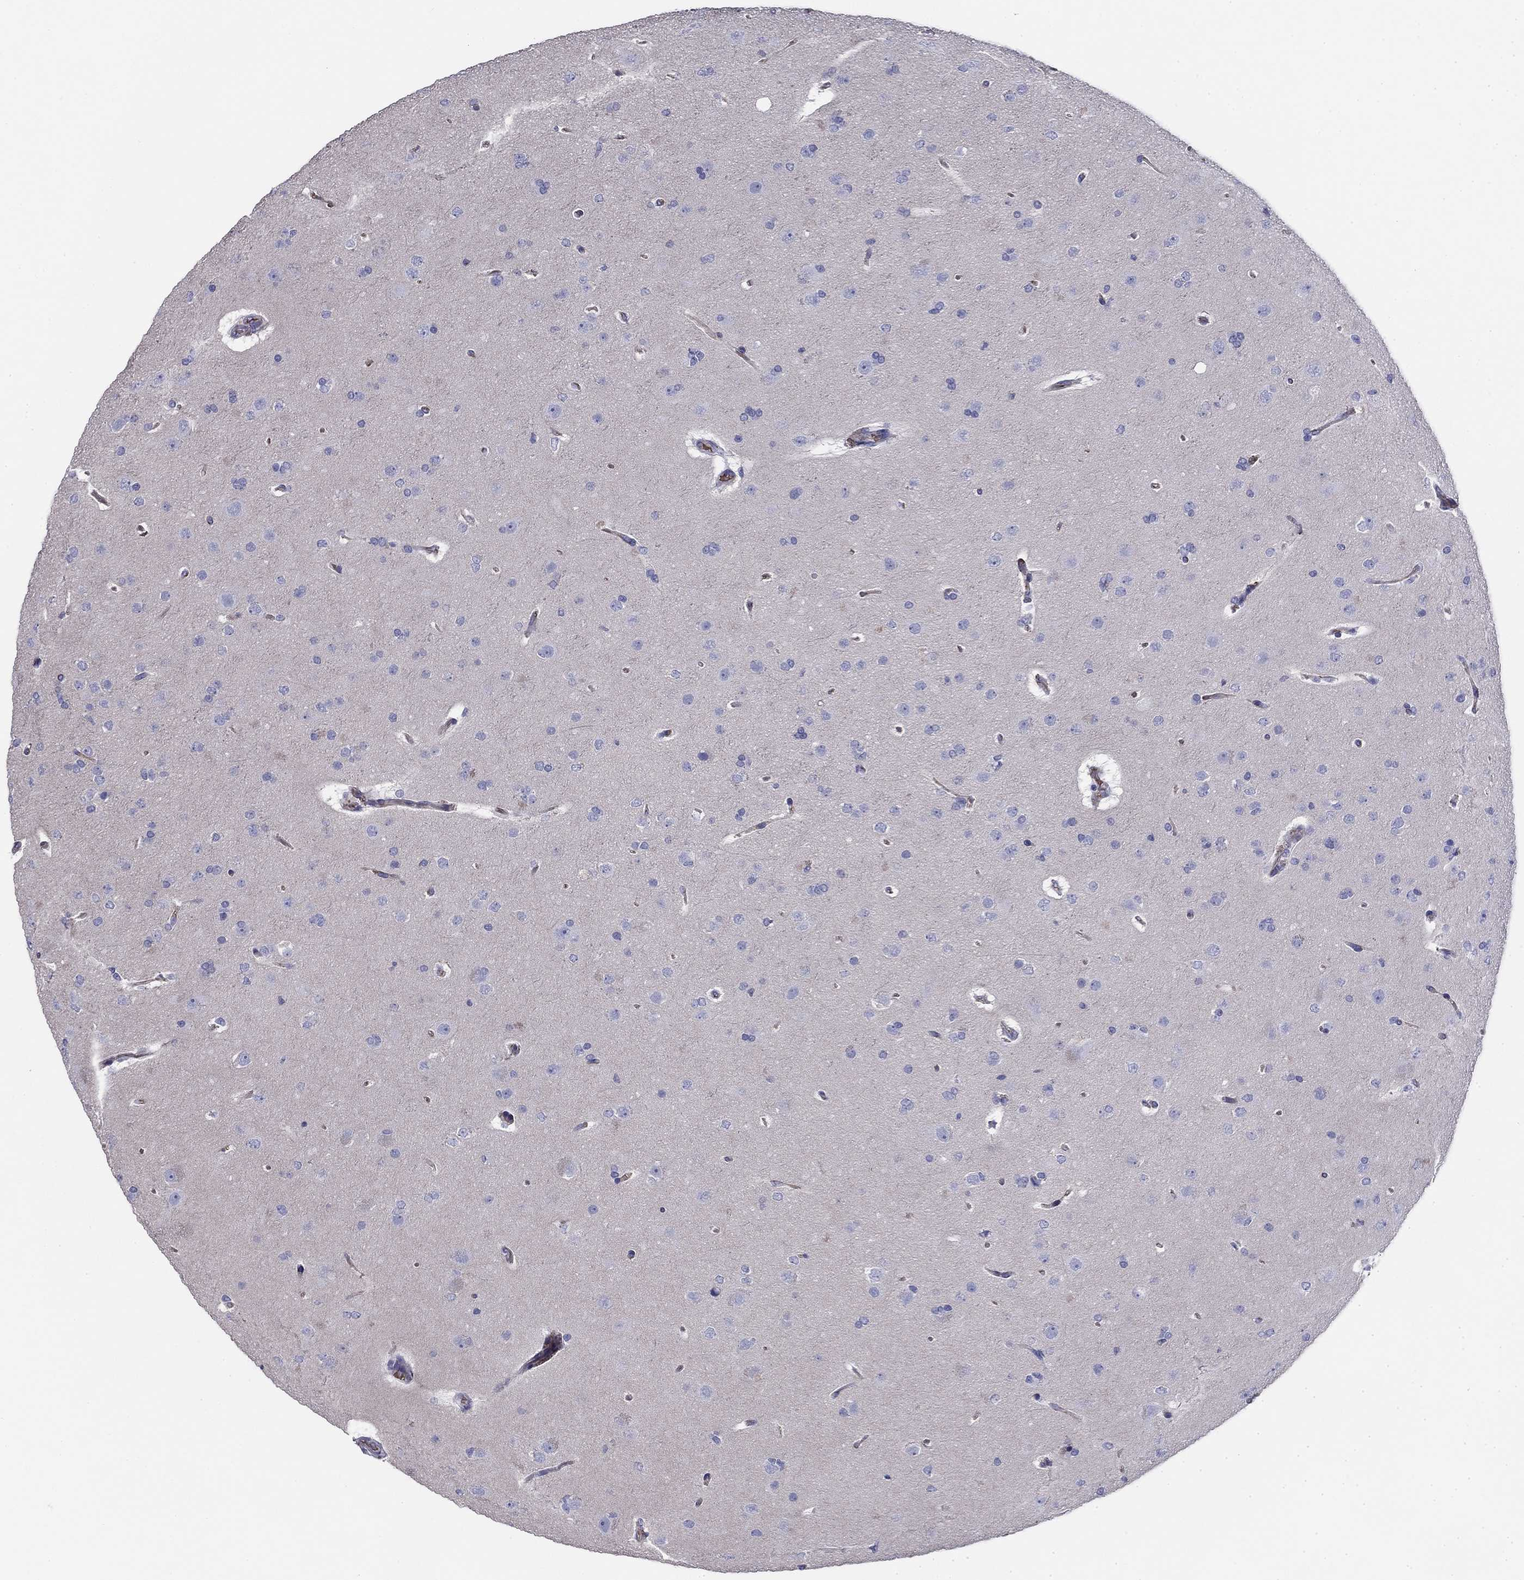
{"staining": {"intensity": "negative", "quantity": "none", "location": "none"}, "tissue": "glioma", "cell_type": "Tumor cells", "image_type": "cancer", "snomed": [{"axis": "morphology", "description": "Glioma, malignant, NOS"}, {"axis": "topography", "description": "Cerebral cortex"}], "caption": "Immunohistochemical staining of human glioma (malignant) shows no significant positivity in tumor cells. (DAB (3,3'-diaminobenzidine) immunohistochemistry with hematoxylin counter stain).", "gene": "CPLX4", "patient": {"sex": "male", "age": 58}}